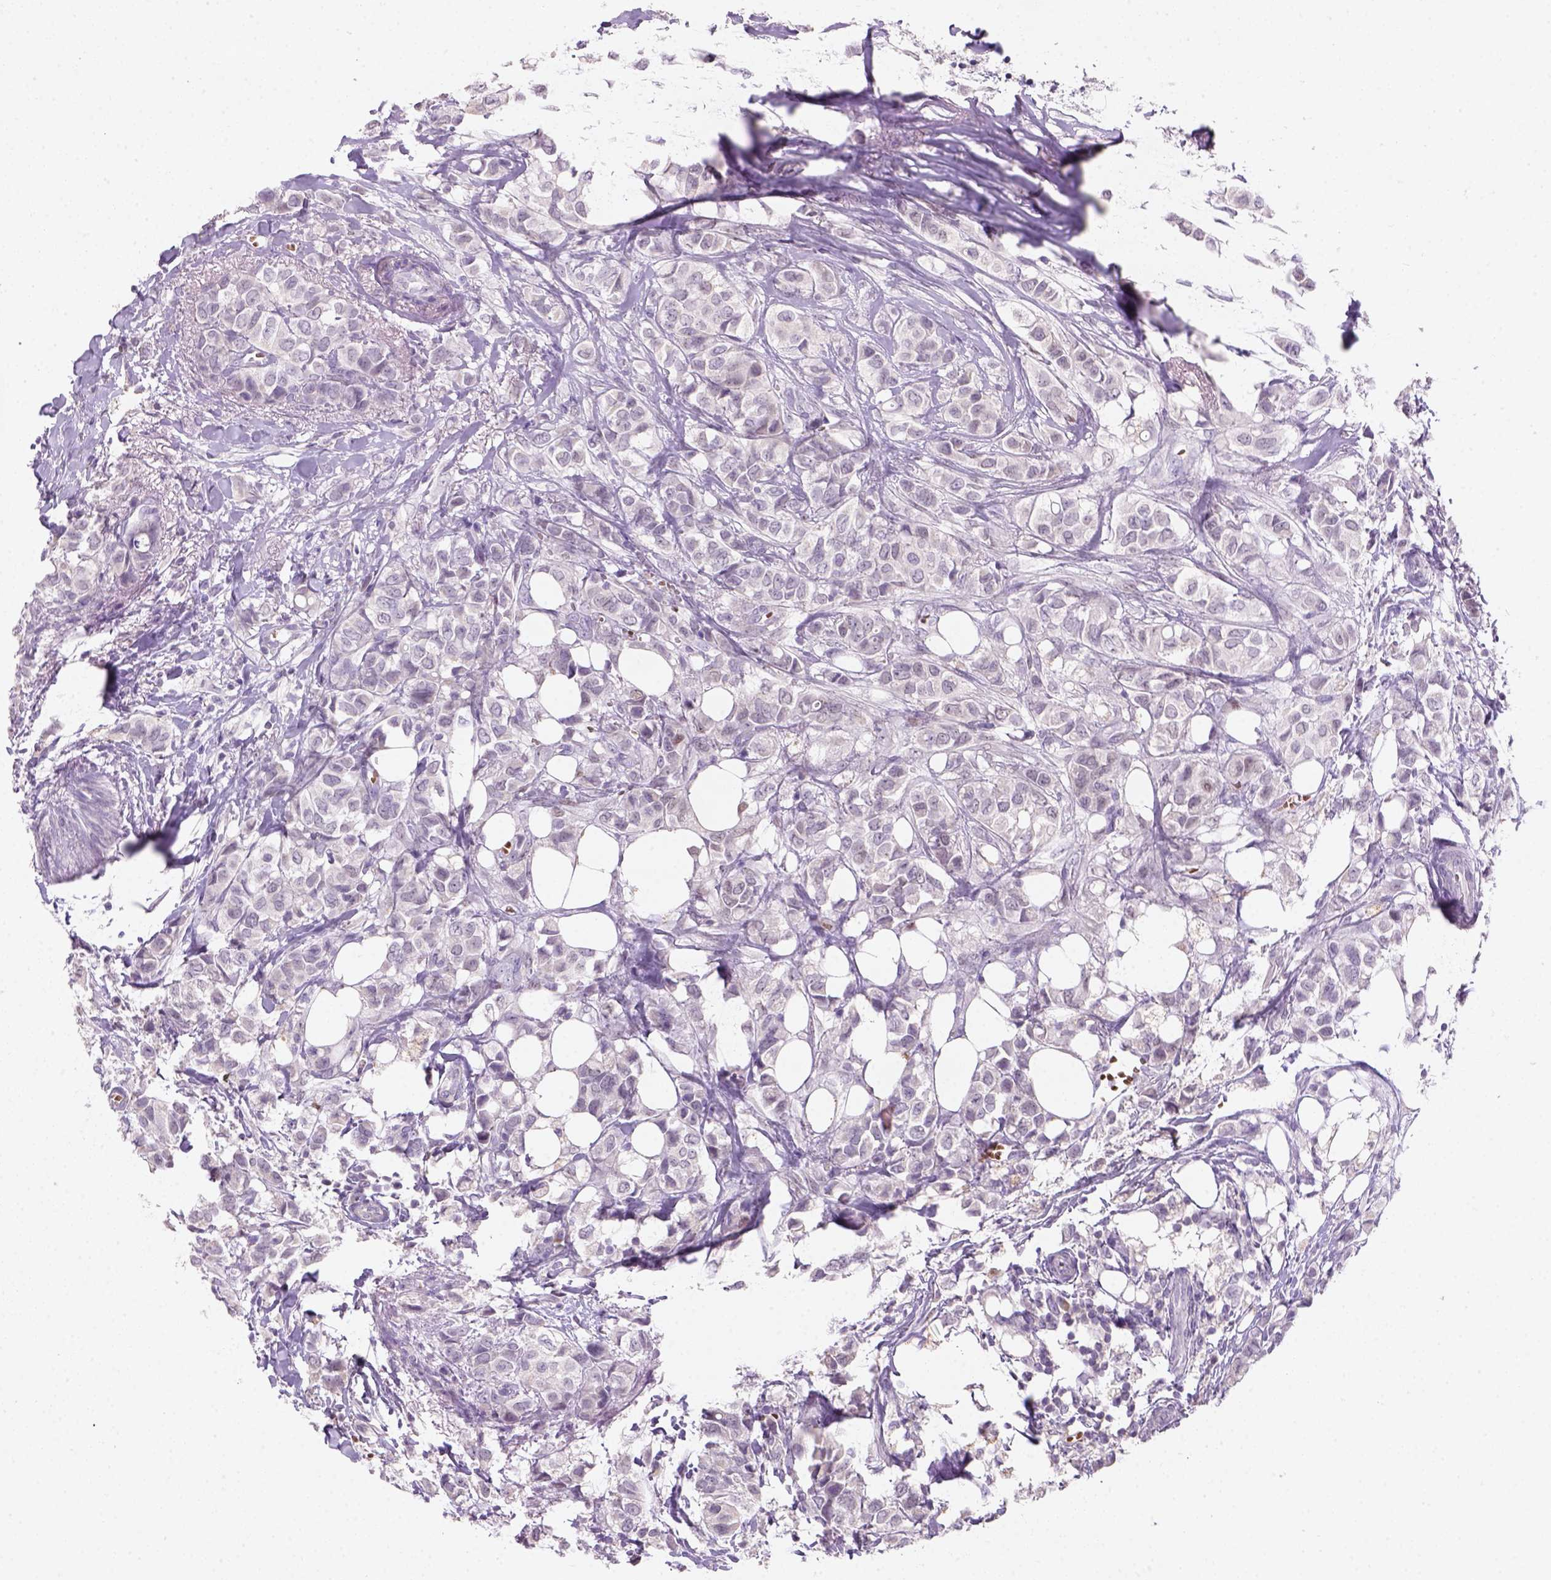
{"staining": {"intensity": "negative", "quantity": "none", "location": "none"}, "tissue": "breast cancer", "cell_type": "Tumor cells", "image_type": "cancer", "snomed": [{"axis": "morphology", "description": "Duct carcinoma"}, {"axis": "topography", "description": "Breast"}], "caption": "IHC image of human breast cancer stained for a protein (brown), which displays no staining in tumor cells. (DAB (3,3'-diaminobenzidine) IHC visualized using brightfield microscopy, high magnification).", "gene": "ZMAT4", "patient": {"sex": "female", "age": 85}}